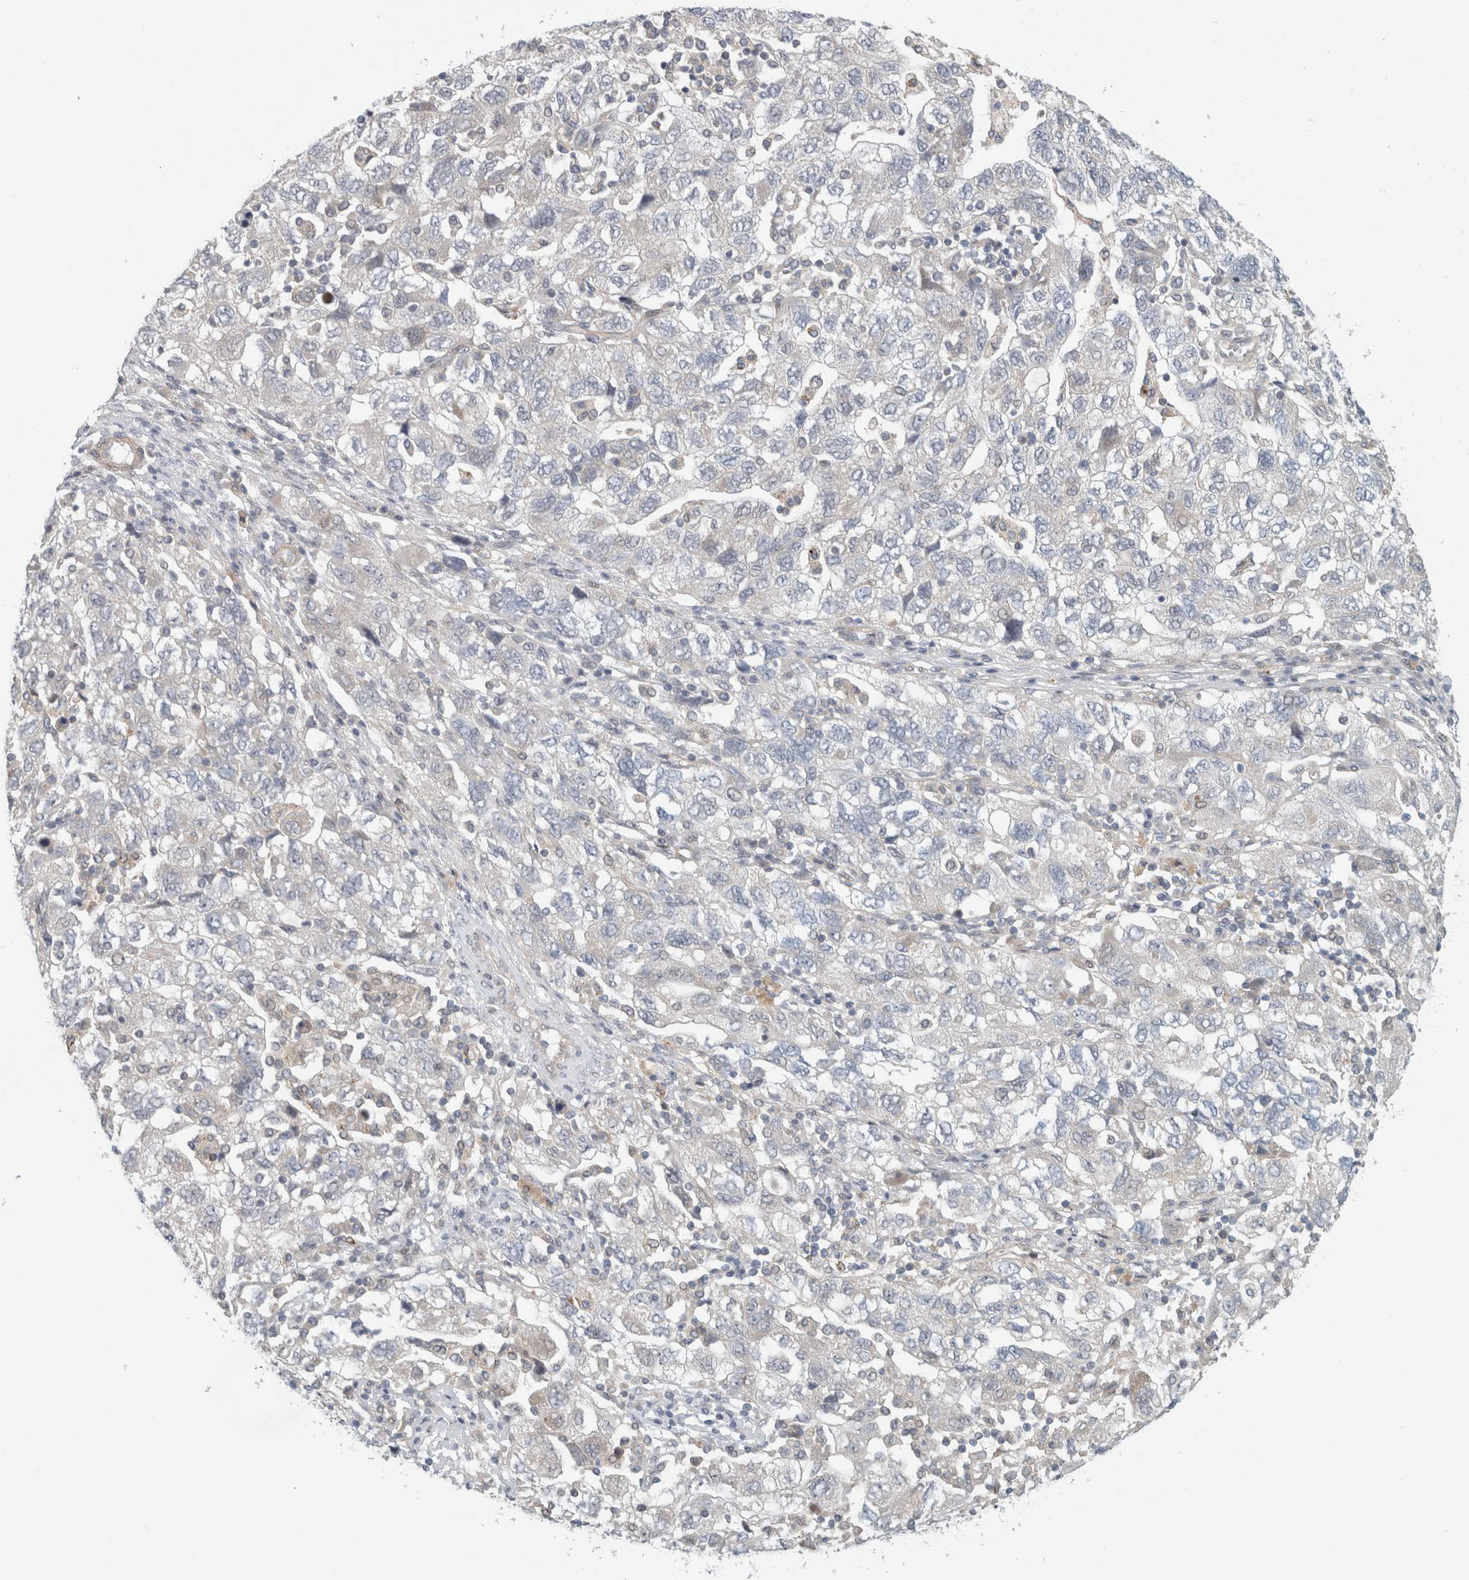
{"staining": {"intensity": "negative", "quantity": "none", "location": "none"}, "tissue": "ovarian cancer", "cell_type": "Tumor cells", "image_type": "cancer", "snomed": [{"axis": "morphology", "description": "Carcinoma, NOS"}, {"axis": "morphology", "description": "Cystadenocarcinoma, serous, NOS"}, {"axis": "topography", "description": "Ovary"}], "caption": "Immunohistochemical staining of carcinoma (ovarian) demonstrates no significant staining in tumor cells. Nuclei are stained in blue.", "gene": "ZNF804B", "patient": {"sex": "female", "age": 69}}